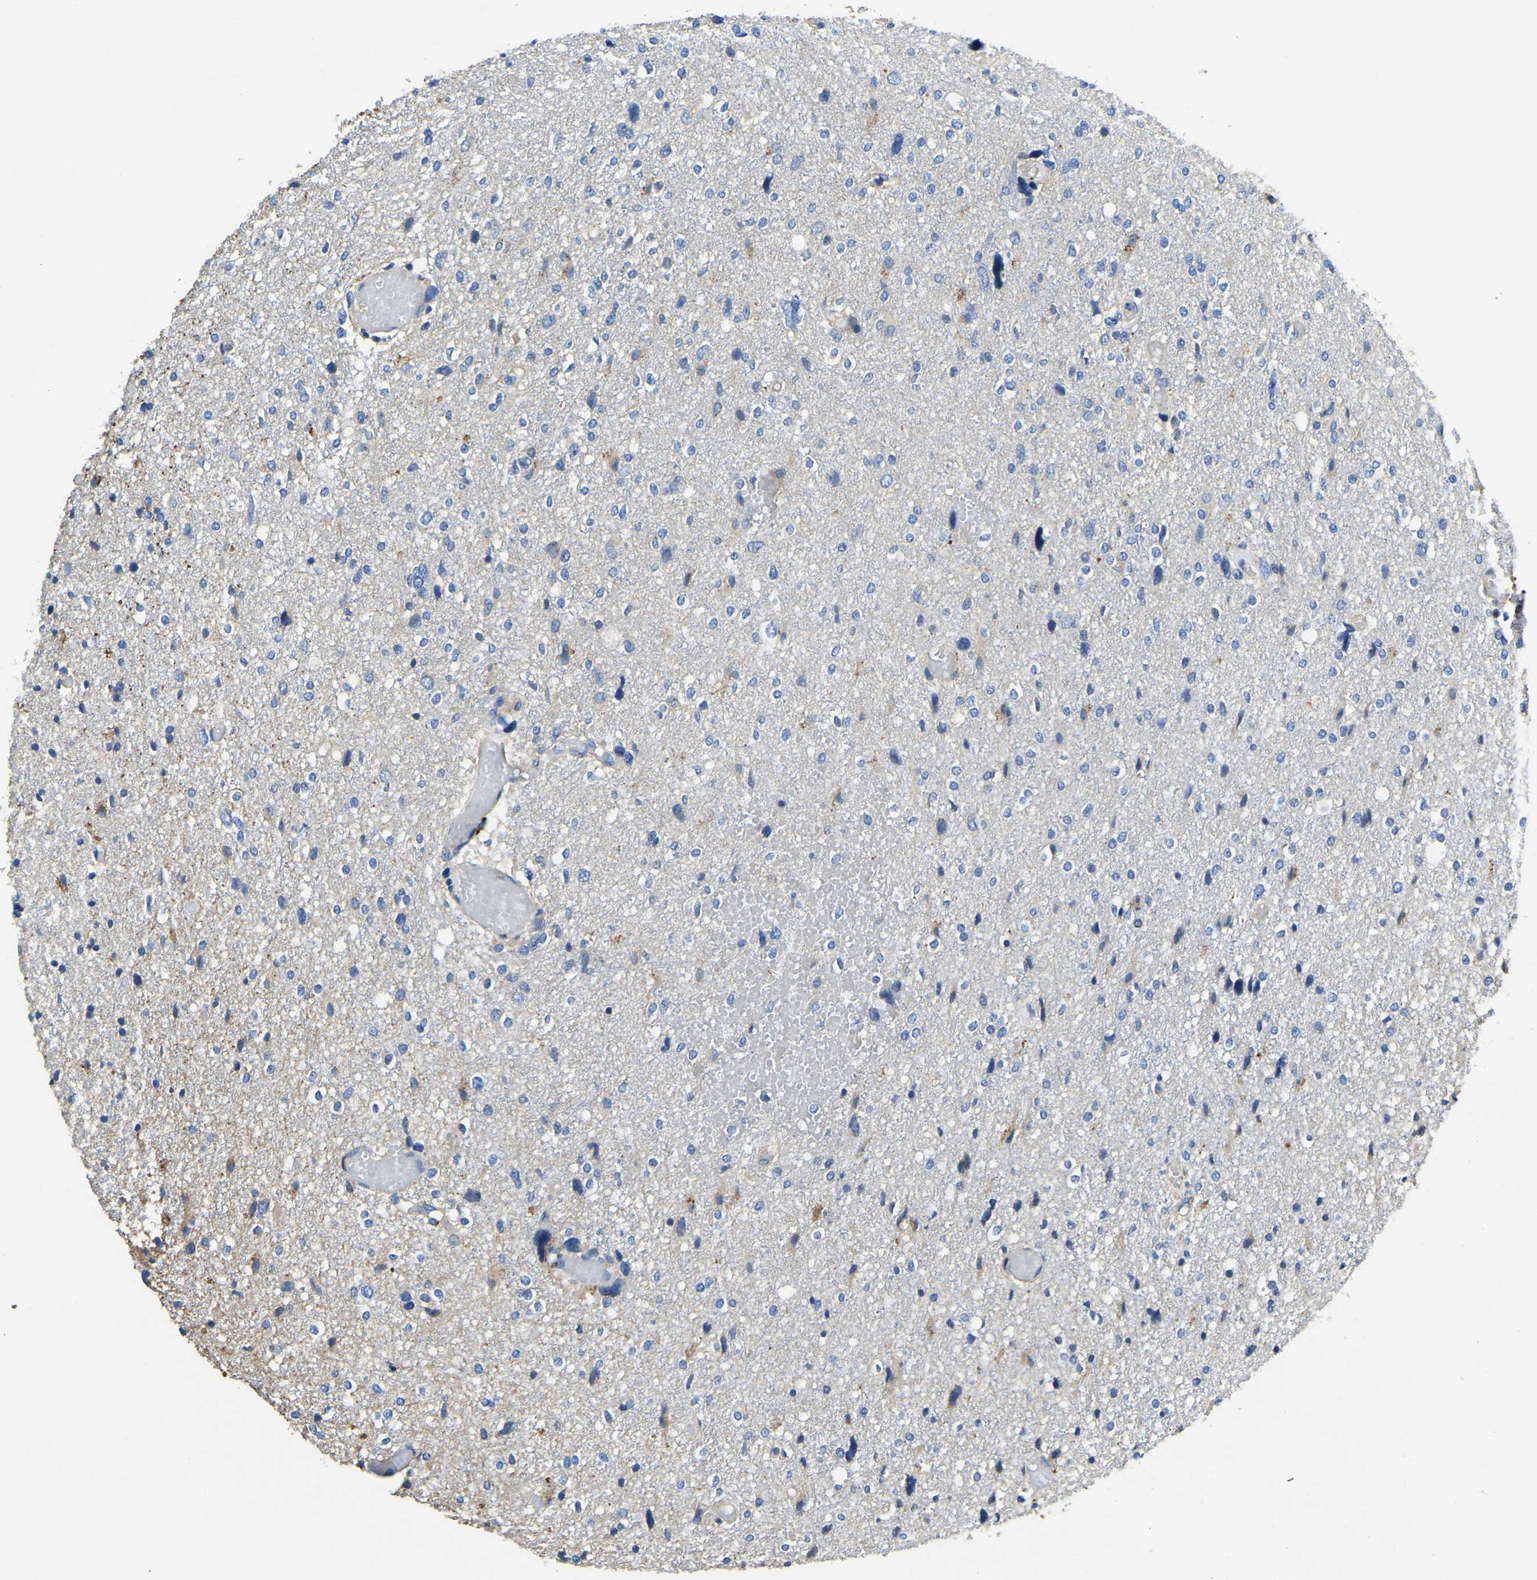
{"staining": {"intensity": "negative", "quantity": "none", "location": "none"}, "tissue": "glioma", "cell_type": "Tumor cells", "image_type": "cancer", "snomed": [{"axis": "morphology", "description": "Glioma, malignant, High grade"}, {"axis": "topography", "description": "Brain"}], "caption": "Immunohistochemistry micrograph of neoplastic tissue: glioma stained with DAB displays no significant protein expression in tumor cells.", "gene": "STAT2", "patient": {"sex": "female", "age": 59}}